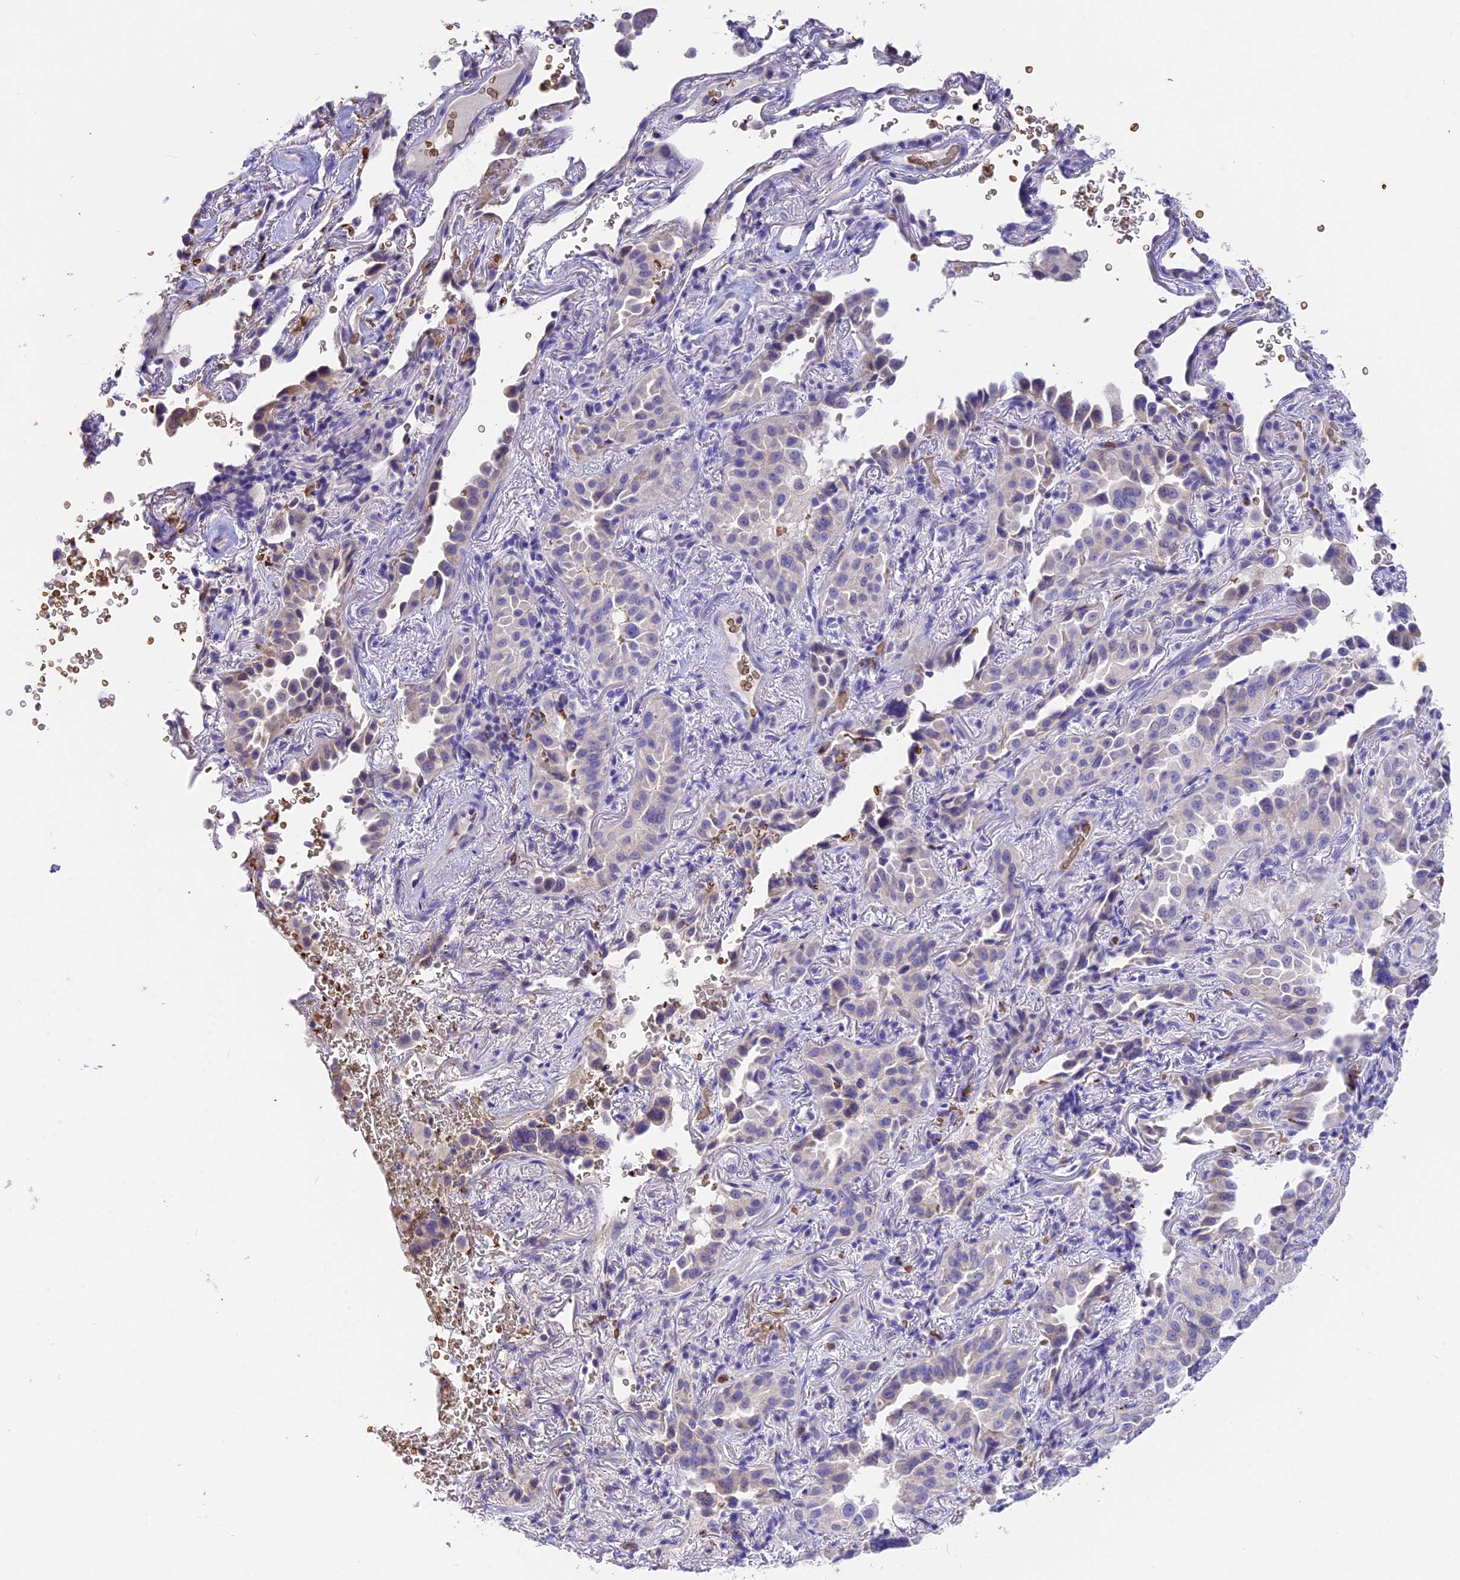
{"staining": {"intensity": "negative", "quantity": "none", "location": "none"}, "tissue": "lung cancer", "cell_type": "Tumor cells", "image_type": "cancer", "snomed": [{"axis": "morphology", "description": "Adenocarcinoma, NOS"}, {"axis": "topography", "description": "Lung"}], "caption": "A photomicrograph of lung adenocarcinoma stained for a protein shows no brown staining in tumor cells.", "gene": "TNNC2", "patient": {"sex": "female", "age": 69}}